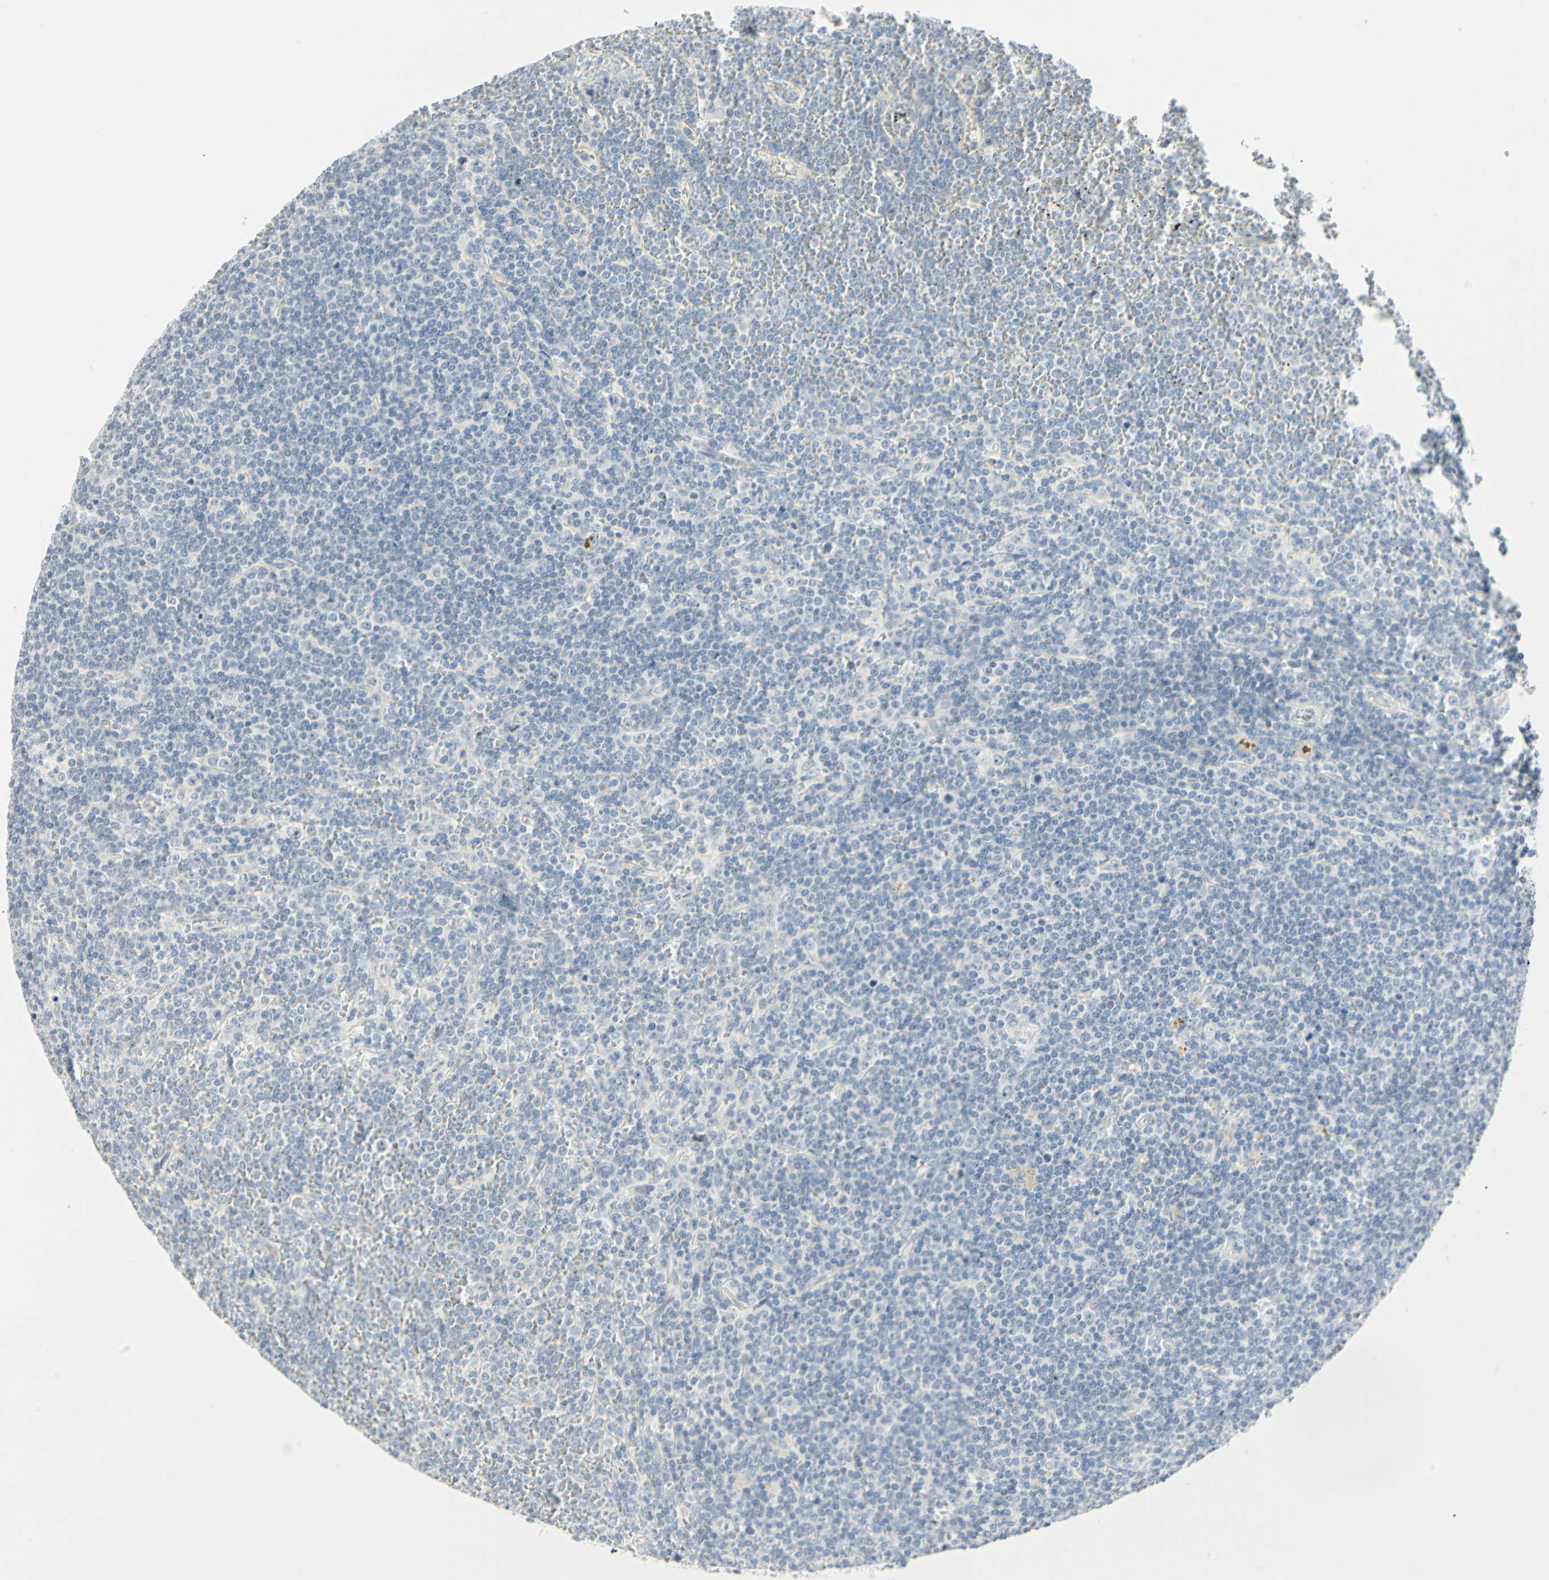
{"staining": {"intensity": "negative", "quantity": "none", "location": "none"}, "tissue": "lymphoma", "cell_type": "Tumor cells", "image_type": "cancer", "snomed": [{"axis": "morphology", "description": "Malignant lymphoma, non-Hodgkin's type, Low grade"}, {"axis": "topography", "description": "Spleen"}], "caption": "Tumor cells show no significant expression in malignant lymphoma, non-Hodgkin's type (low-grade).", "gene": "MLLT10", "patient": {"sex": "female", "age": 19}}